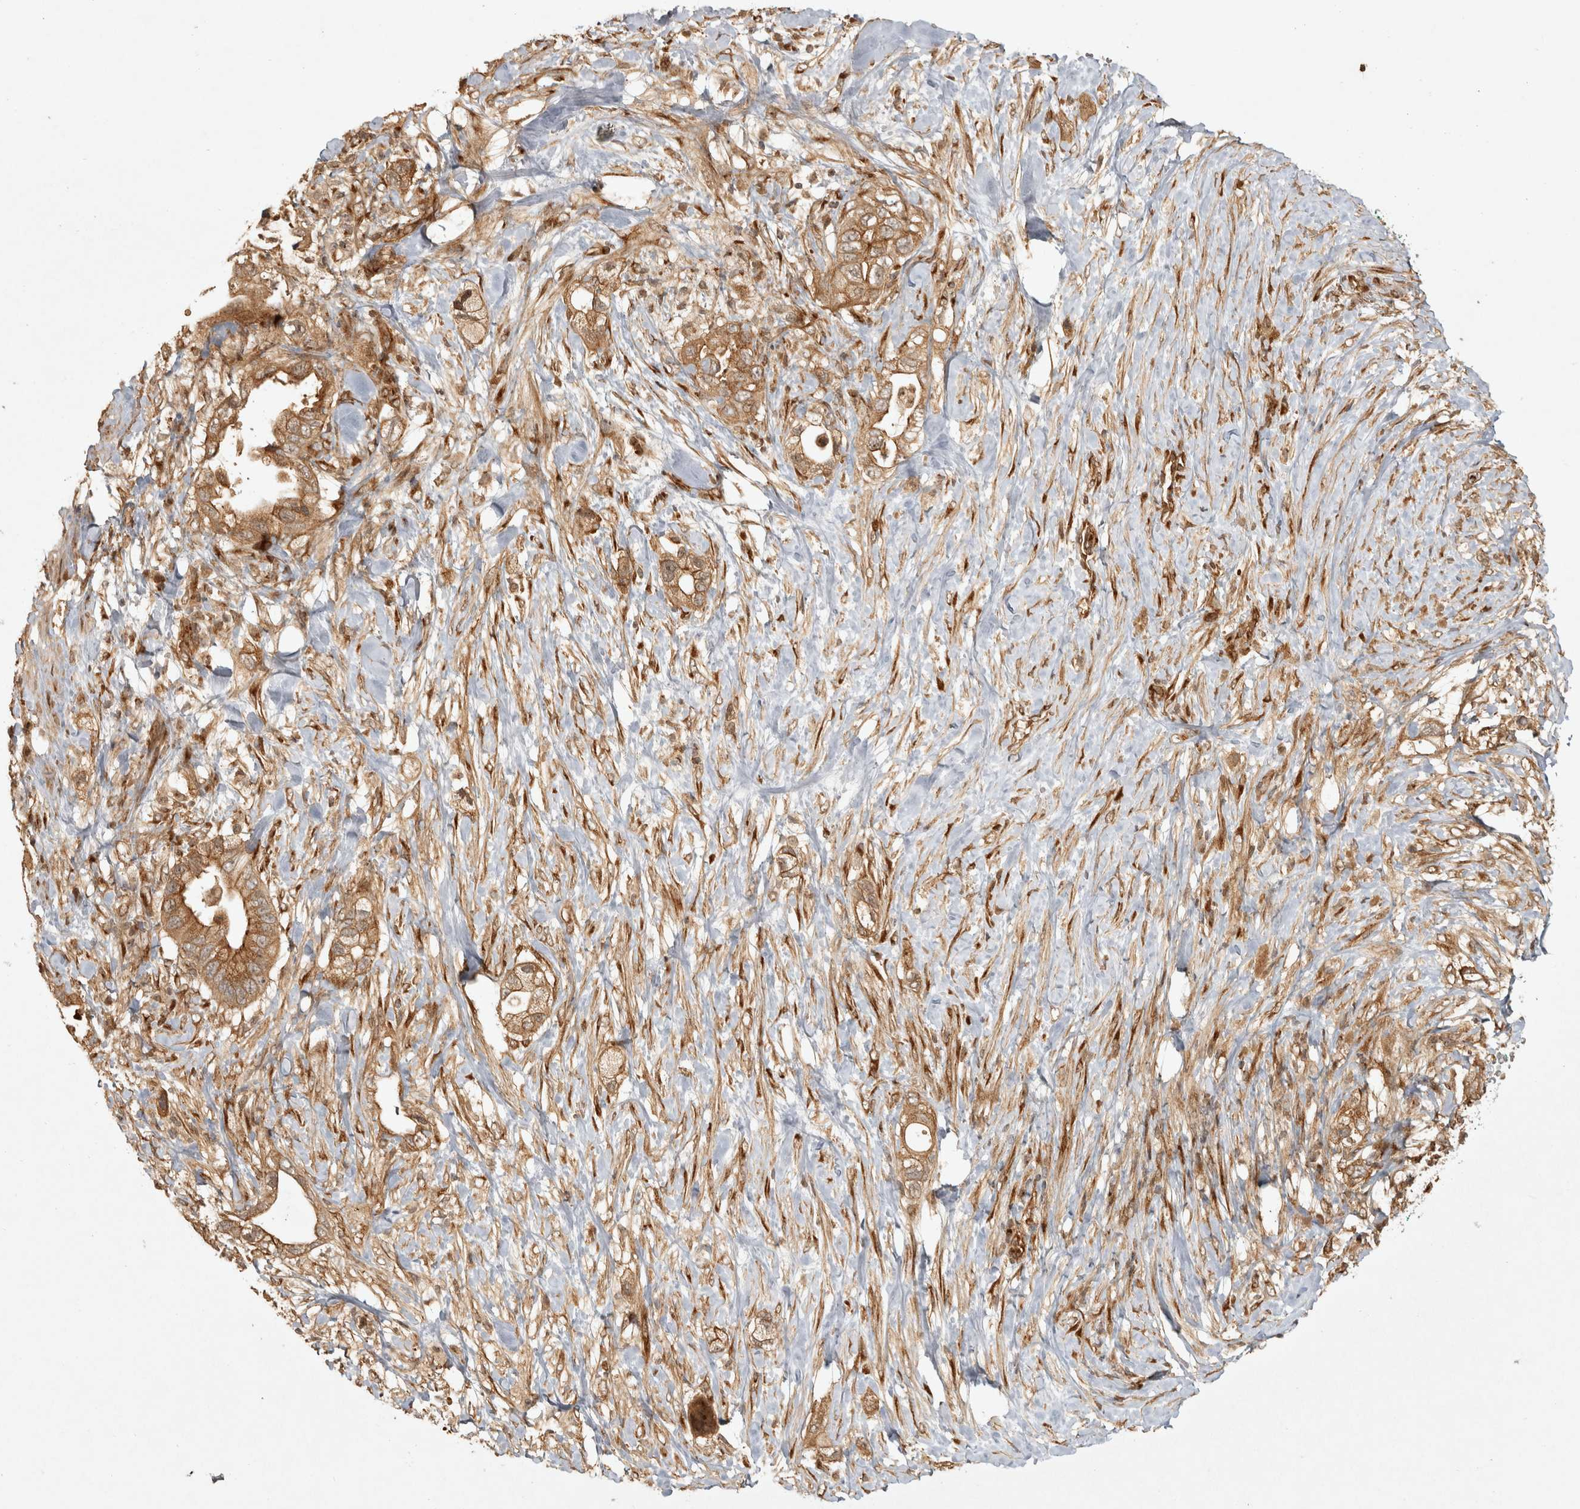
{"staining": {"intensity": "moderate", "quantity": ">75%", "location": "cytoplasmic/membranous"}, "tissue": "pancreatic cancer", "cell_type": "Tumor cells", "image_type": "cancer", "snomed": [{"axis": "morphology", "description": "Adenocarcinoma, NOS"}, {"axis": "topography", "description": "Pancreas"}], "caption": "Pancreatic cancer tissue demonstrates moderate cytoplasmic/membranous positivity in approximately >75% of tumor cells", "gene": "CAMSAP2", "patient": {"sex": "male", "age": 53}}